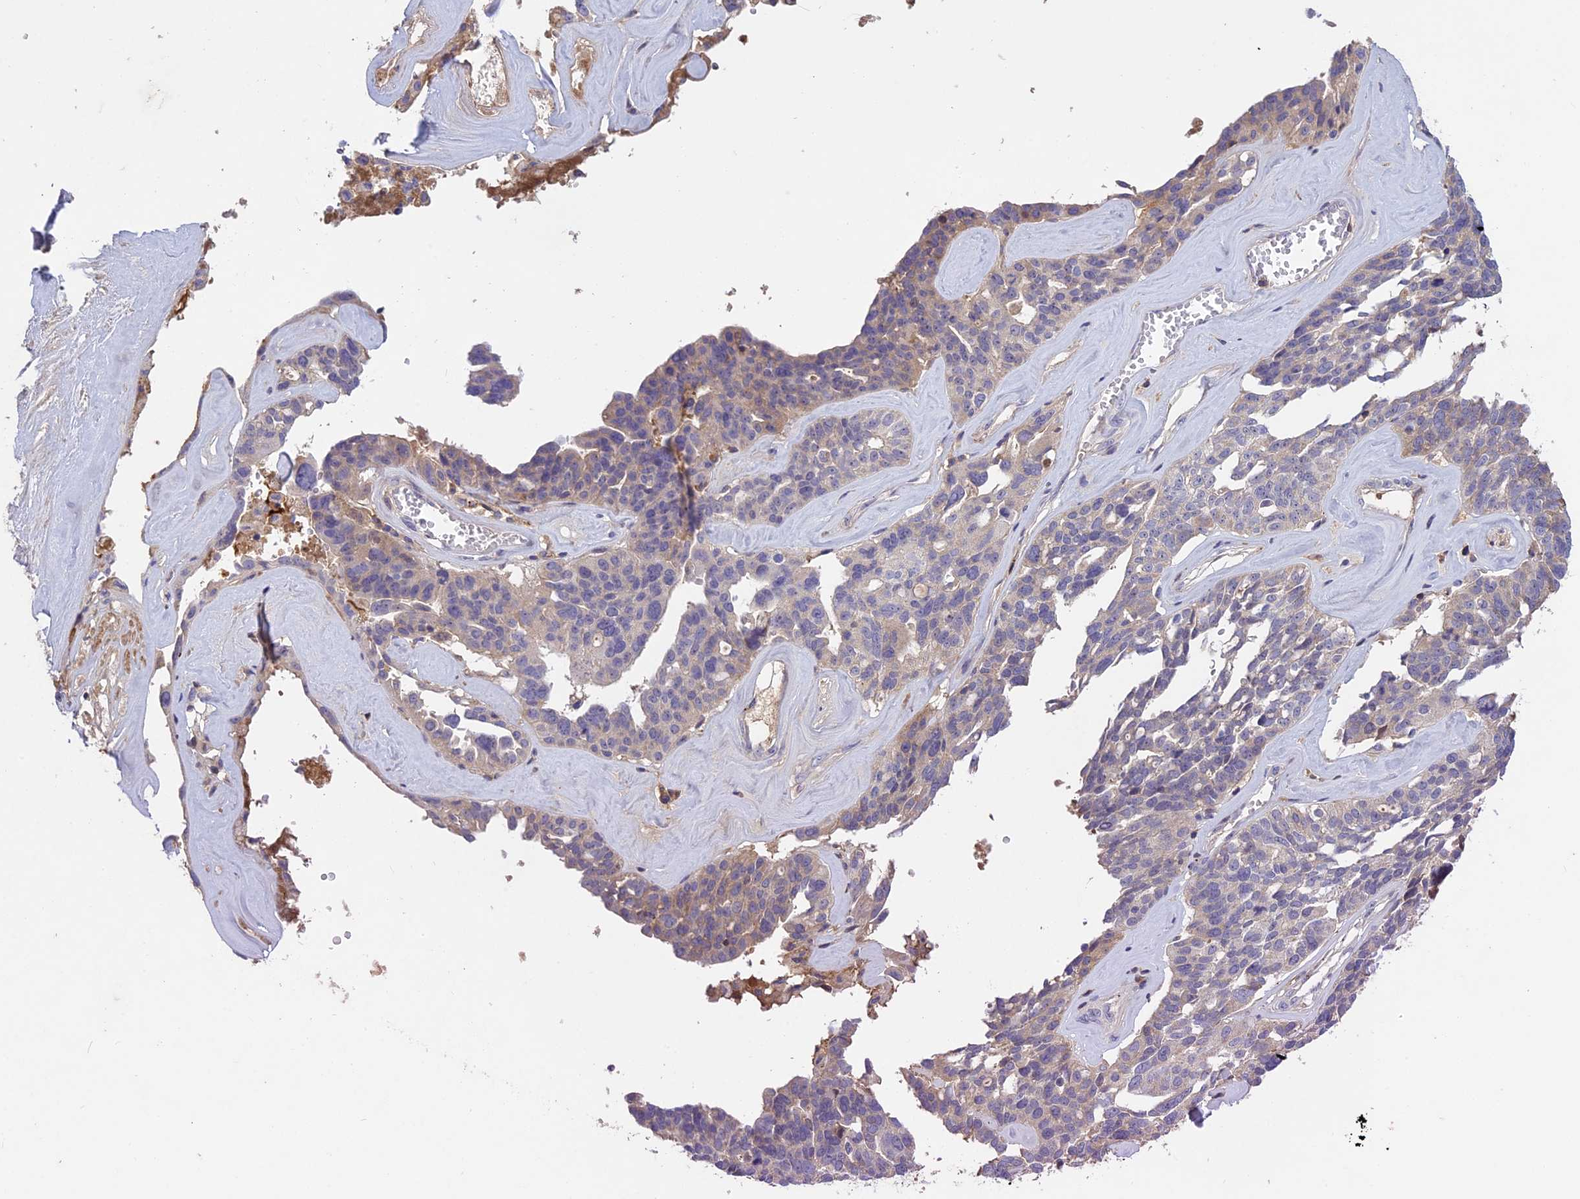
{"staining": {"intensity": "negative", "quantity": "none", "location": "none"}, "tissue": "ovarian cancer", "cell_type": "Tumor cells", "image_type": "cancer", "snomed": [{"axis": "morphology", "description": "Cystadenocarcinoma, serous, NOS"}, {"axis": "topography", "description": "Ovary"}], "caption": "IHC of human ovarian serous cystadenocarcinoma displays no positivity in tumor cells.", "gene": "ADO", "patient": {"sex": "female", "age": 59}}